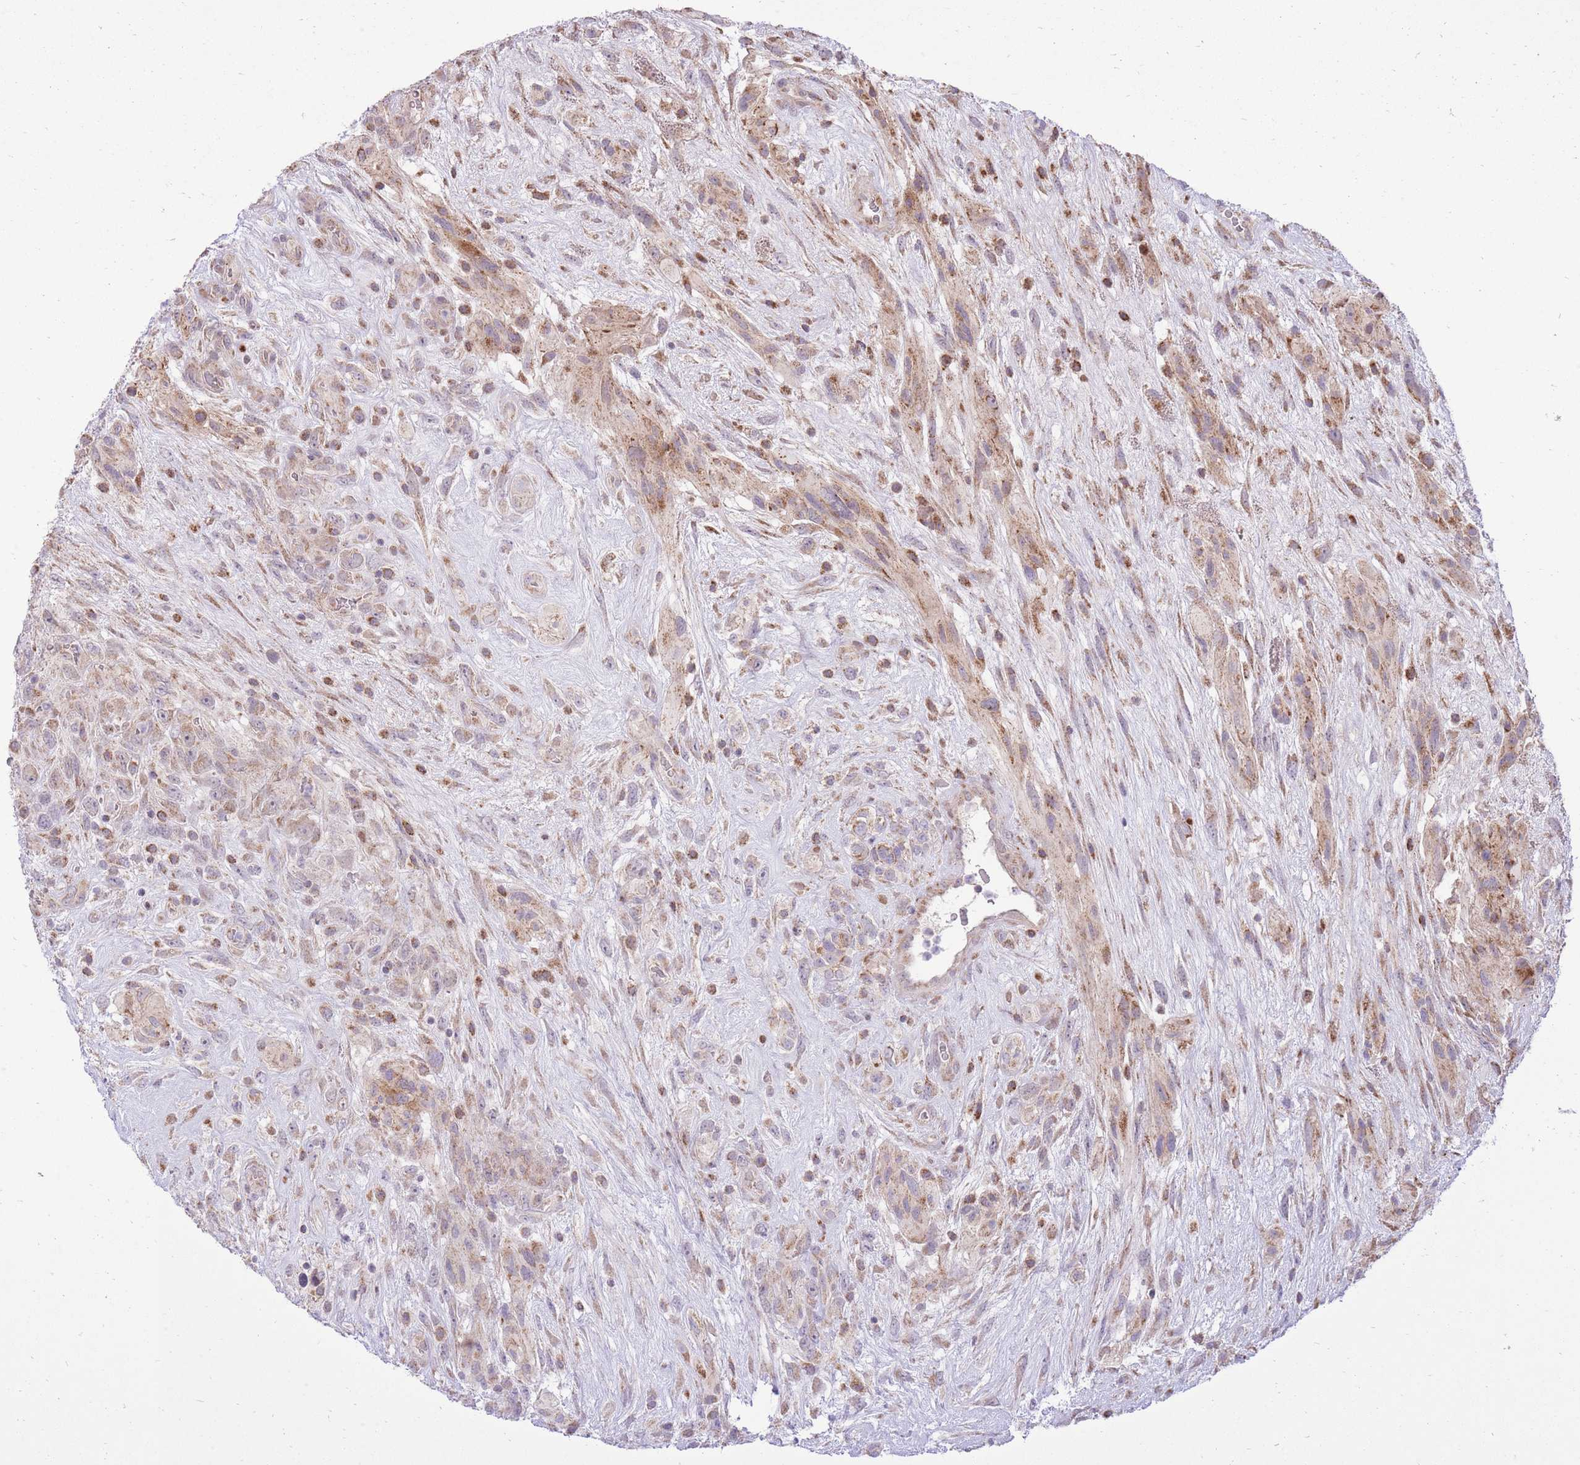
{"staining": {"intensity": "moderate", "quantity": "25%-75%", "location": "cytoplasmic/membranous"}, "tissue": "glioma", "cell_type": "Tumor cells", "image_type": "cancer", "snomed": [{"axis": "morphology", "description": "Glioma, malignant, High grade"}, {"axis": "topography", "description": "Brain"}], "caption": "Tumor cells reveal moderate cytoplasmic/membranous expression in approximately 25%-75% of cells in glioma. The staining was performed using DAB to visualize the protein expression in brown, while the nuclei were stained in blue with hematoxylin (Magnification: 20x).", "gene": "SLC4A4", "patient": {"sex": "male", "age": 61}}